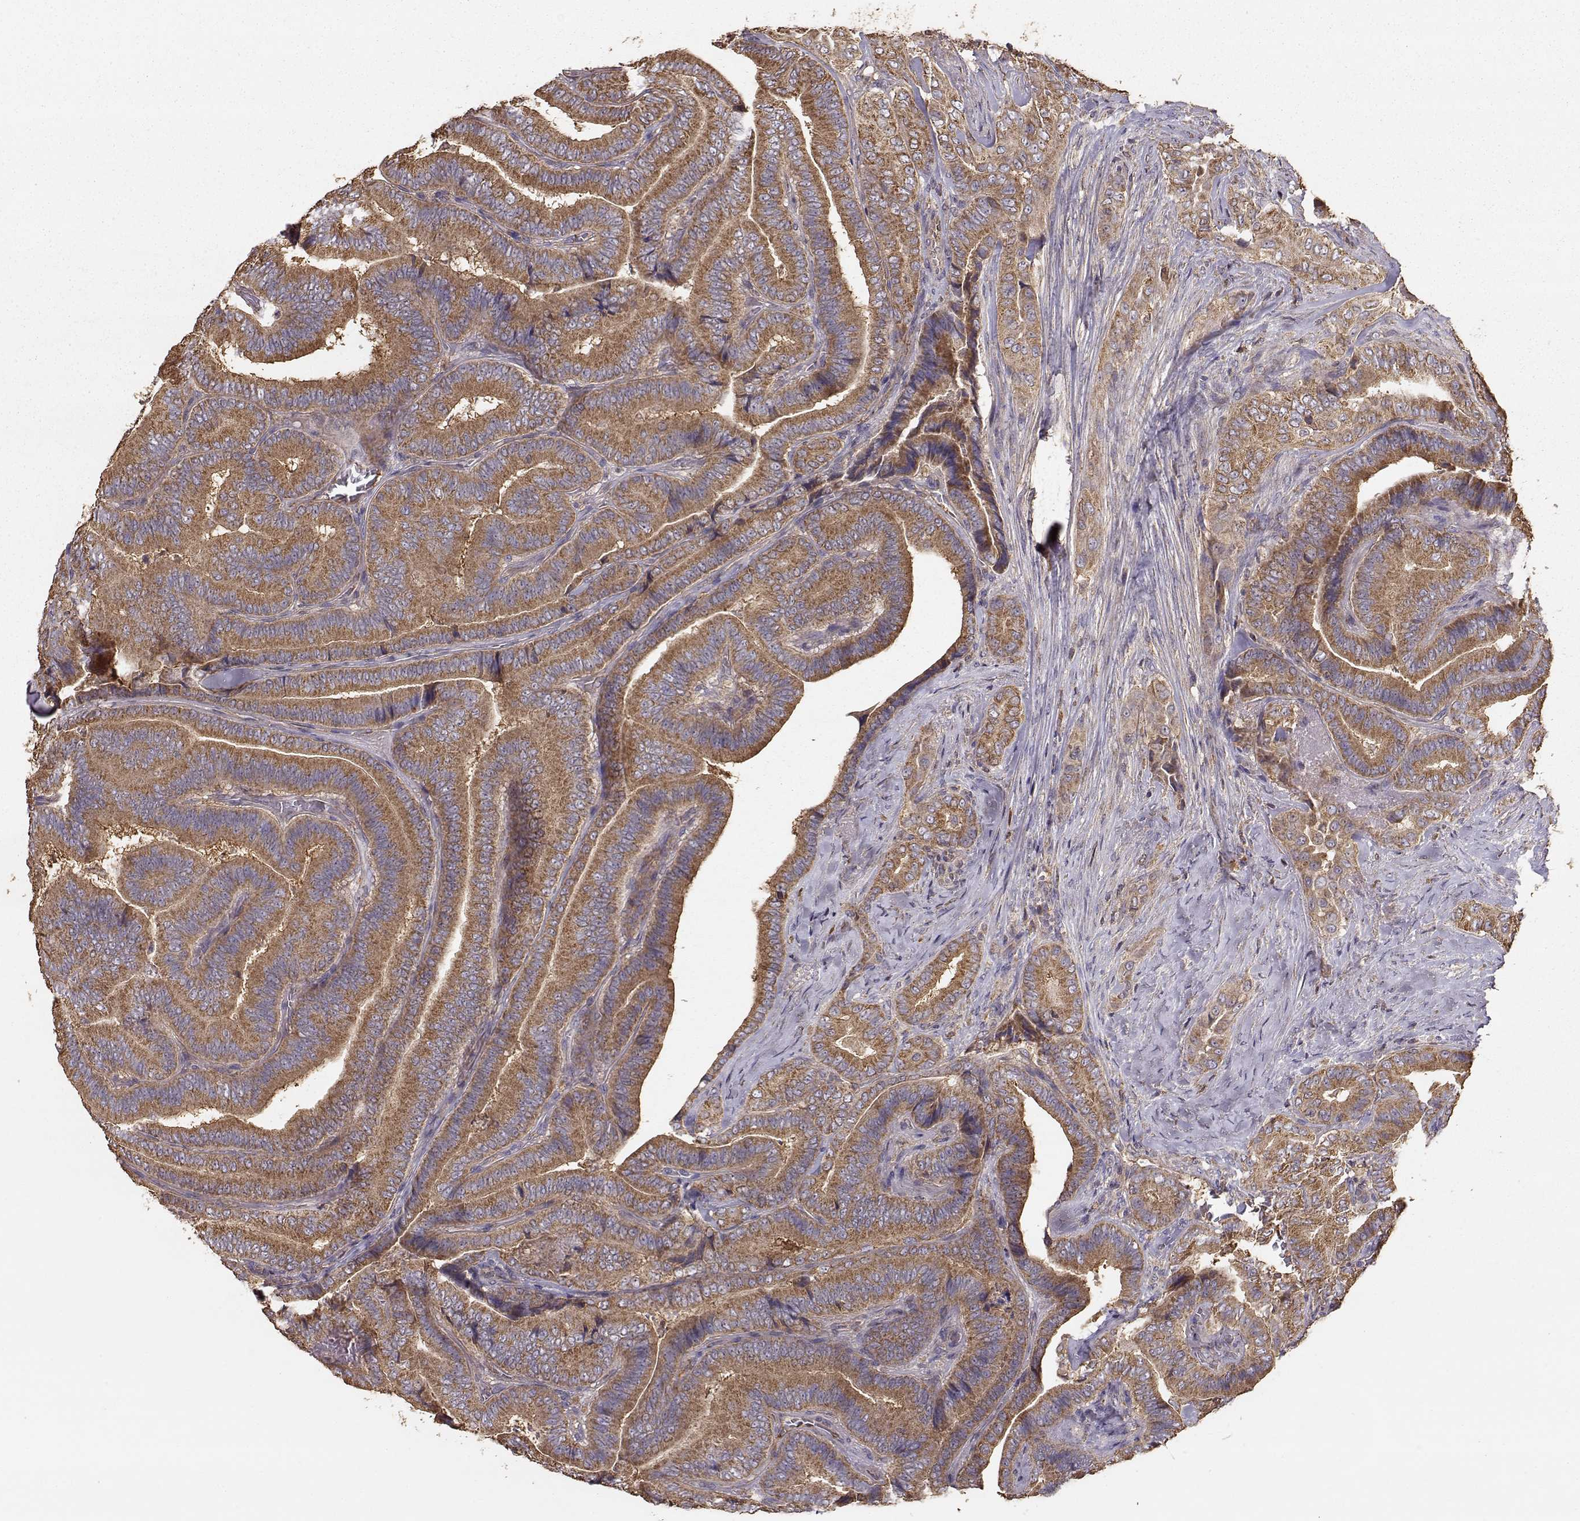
{"staining": {"intensity": "moderate", "quantity": ">75%", "location": "cytoplasmic/membranous"}, "tissue": "thyroid cancer", "cell_type": "Tumor cells", "image_type": "cancer", "snomed": [{"axis": "morphology", "description": "Papillary adenocarcinoma, NOS"}, {"axis": "topography", "description": "Thyroid gland"}], "caption": "Papillary adenocarcinoma (thyroid) stained for a protein (brown) exhibits moderate cytoplasmic/membranous positive staining in approximately >75% of tumor cells.", "gene": "TARS3", "patient": {"sex": "male", "age": 61}}